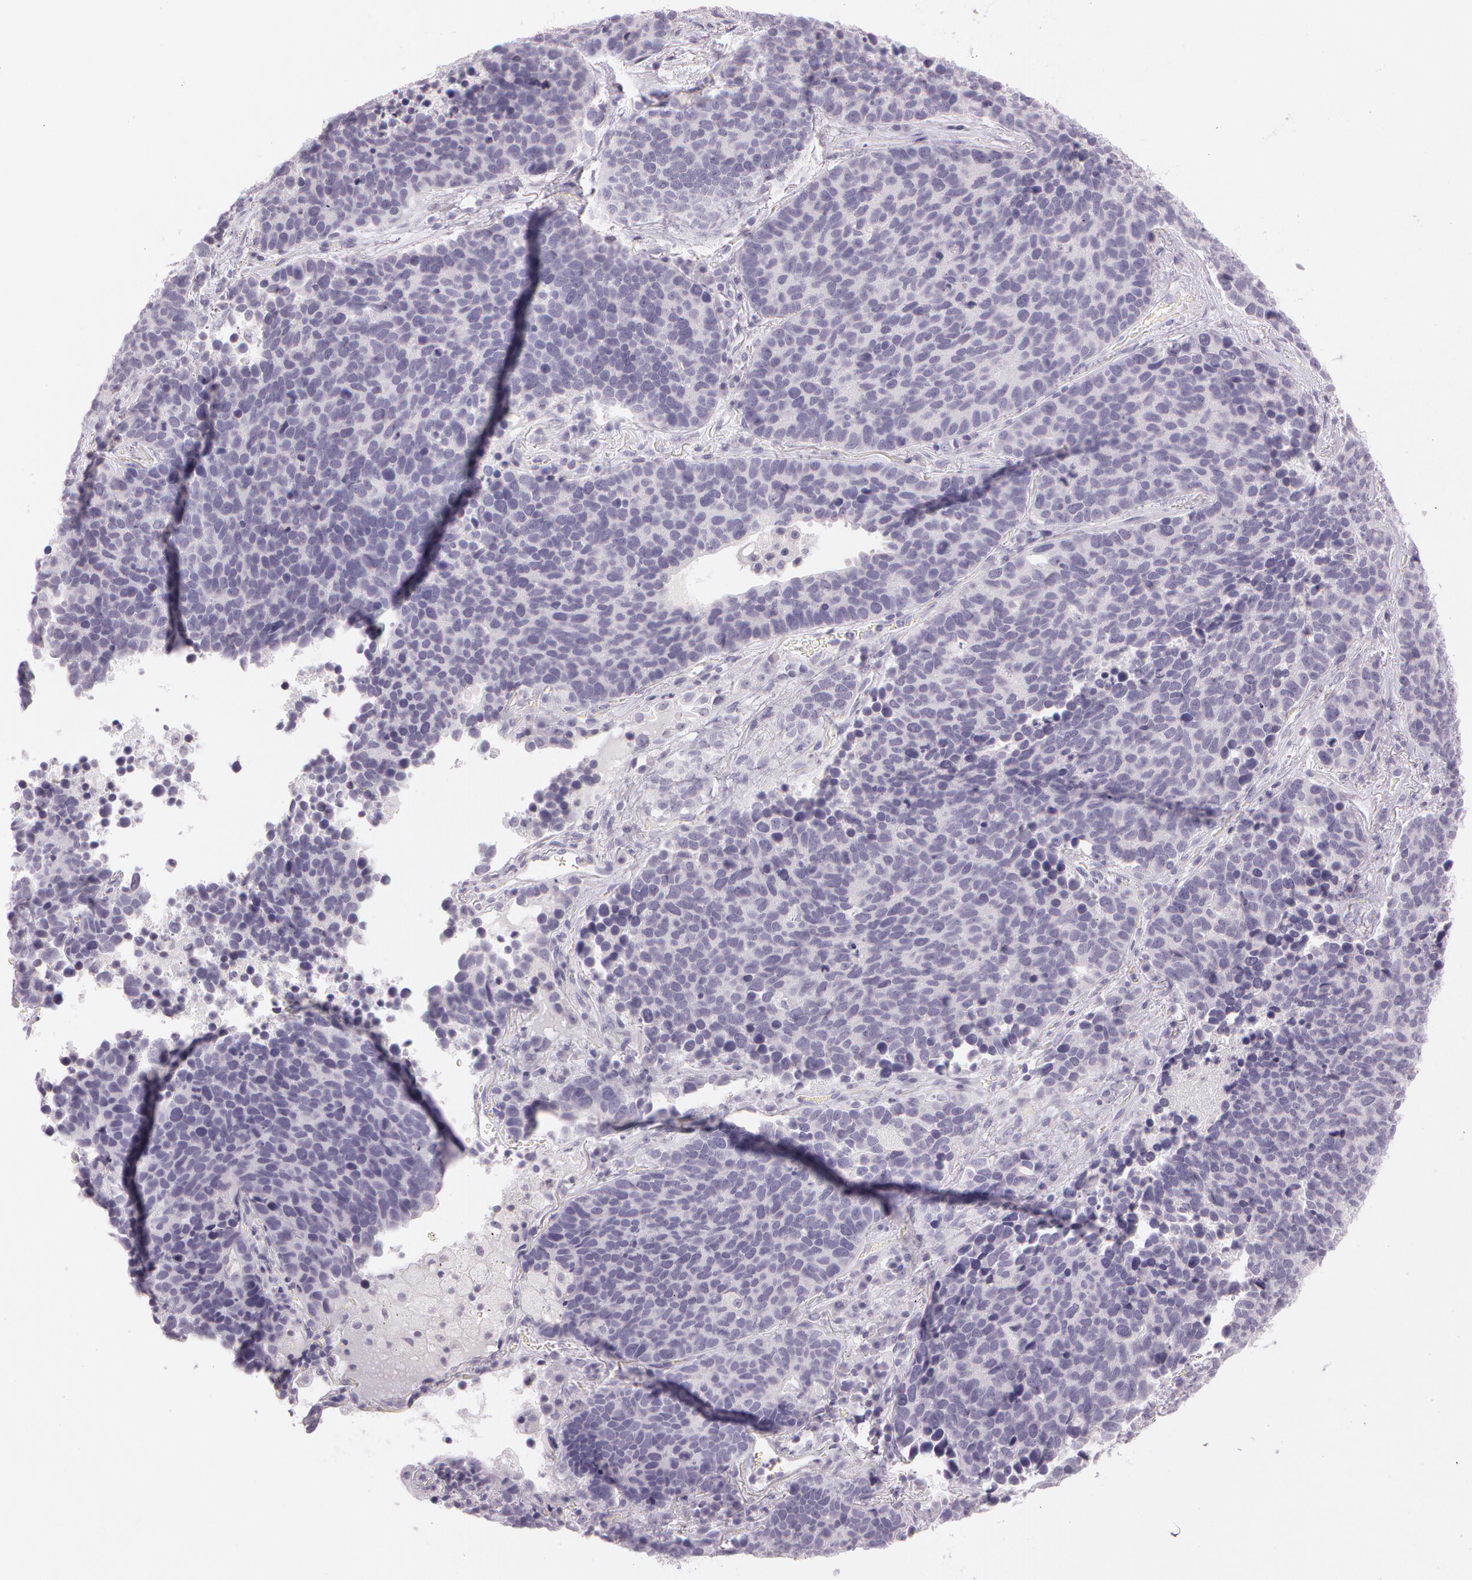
{"staining": {"intensity": "negative", "quantity": "none", "location": "none"}, "tissue": "lung cancer", "cell_type": "Tumor cells", "image_type": "cancer", "snomed": [{"axis": "morphology", "description": "Neoplasm, malignant, NOS"}, {"axis": "topography", "description": "Lung"}], "caption": "Human lung malignant neoplasm stained for a protein using IHC reveals no expression in tumor cells.", "gene": "OTC", "patient": {"sex": "female", "age": 75}}